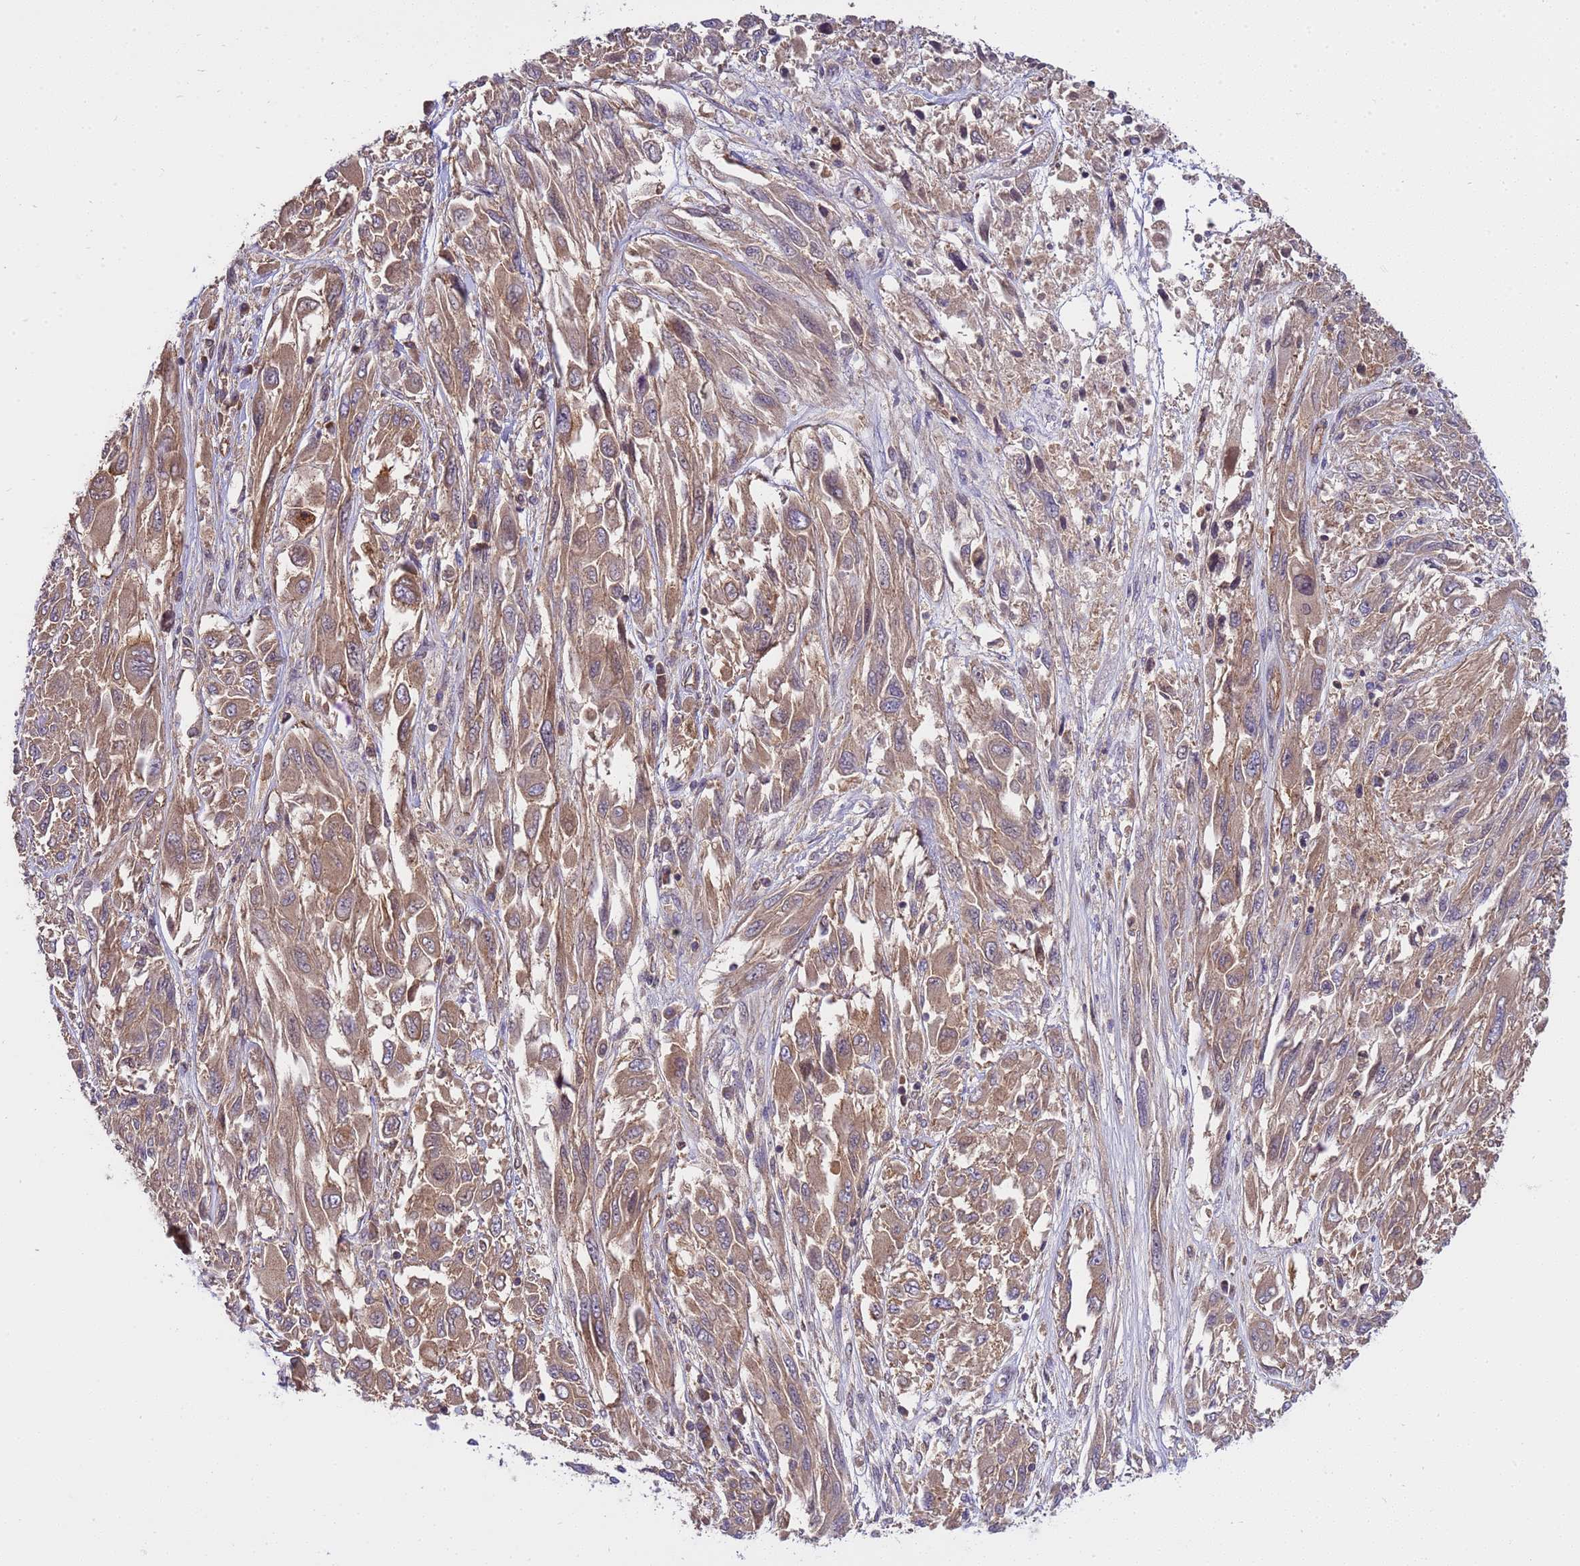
{"staining": {"intensity": "moderate", "quantity": ">75%", "location": "cytoplasmic/membranous"}, "tissue": "melanoma", "cell_type": "Tumor cells", "image_type": "cancer", "snomed": [{"axis": "morphology", "description": "Malignant melanoma, NOS"}, {"axis": "topography", "description": "Skin"}], "caption": "Malignant melanoma stained for a protein (brown) shows moderate cytoplasmic/membranous positive staining in about >75% of tumor cells.", "gene": "SMCO3", "patient": {"sex": "female", "age": 91}}